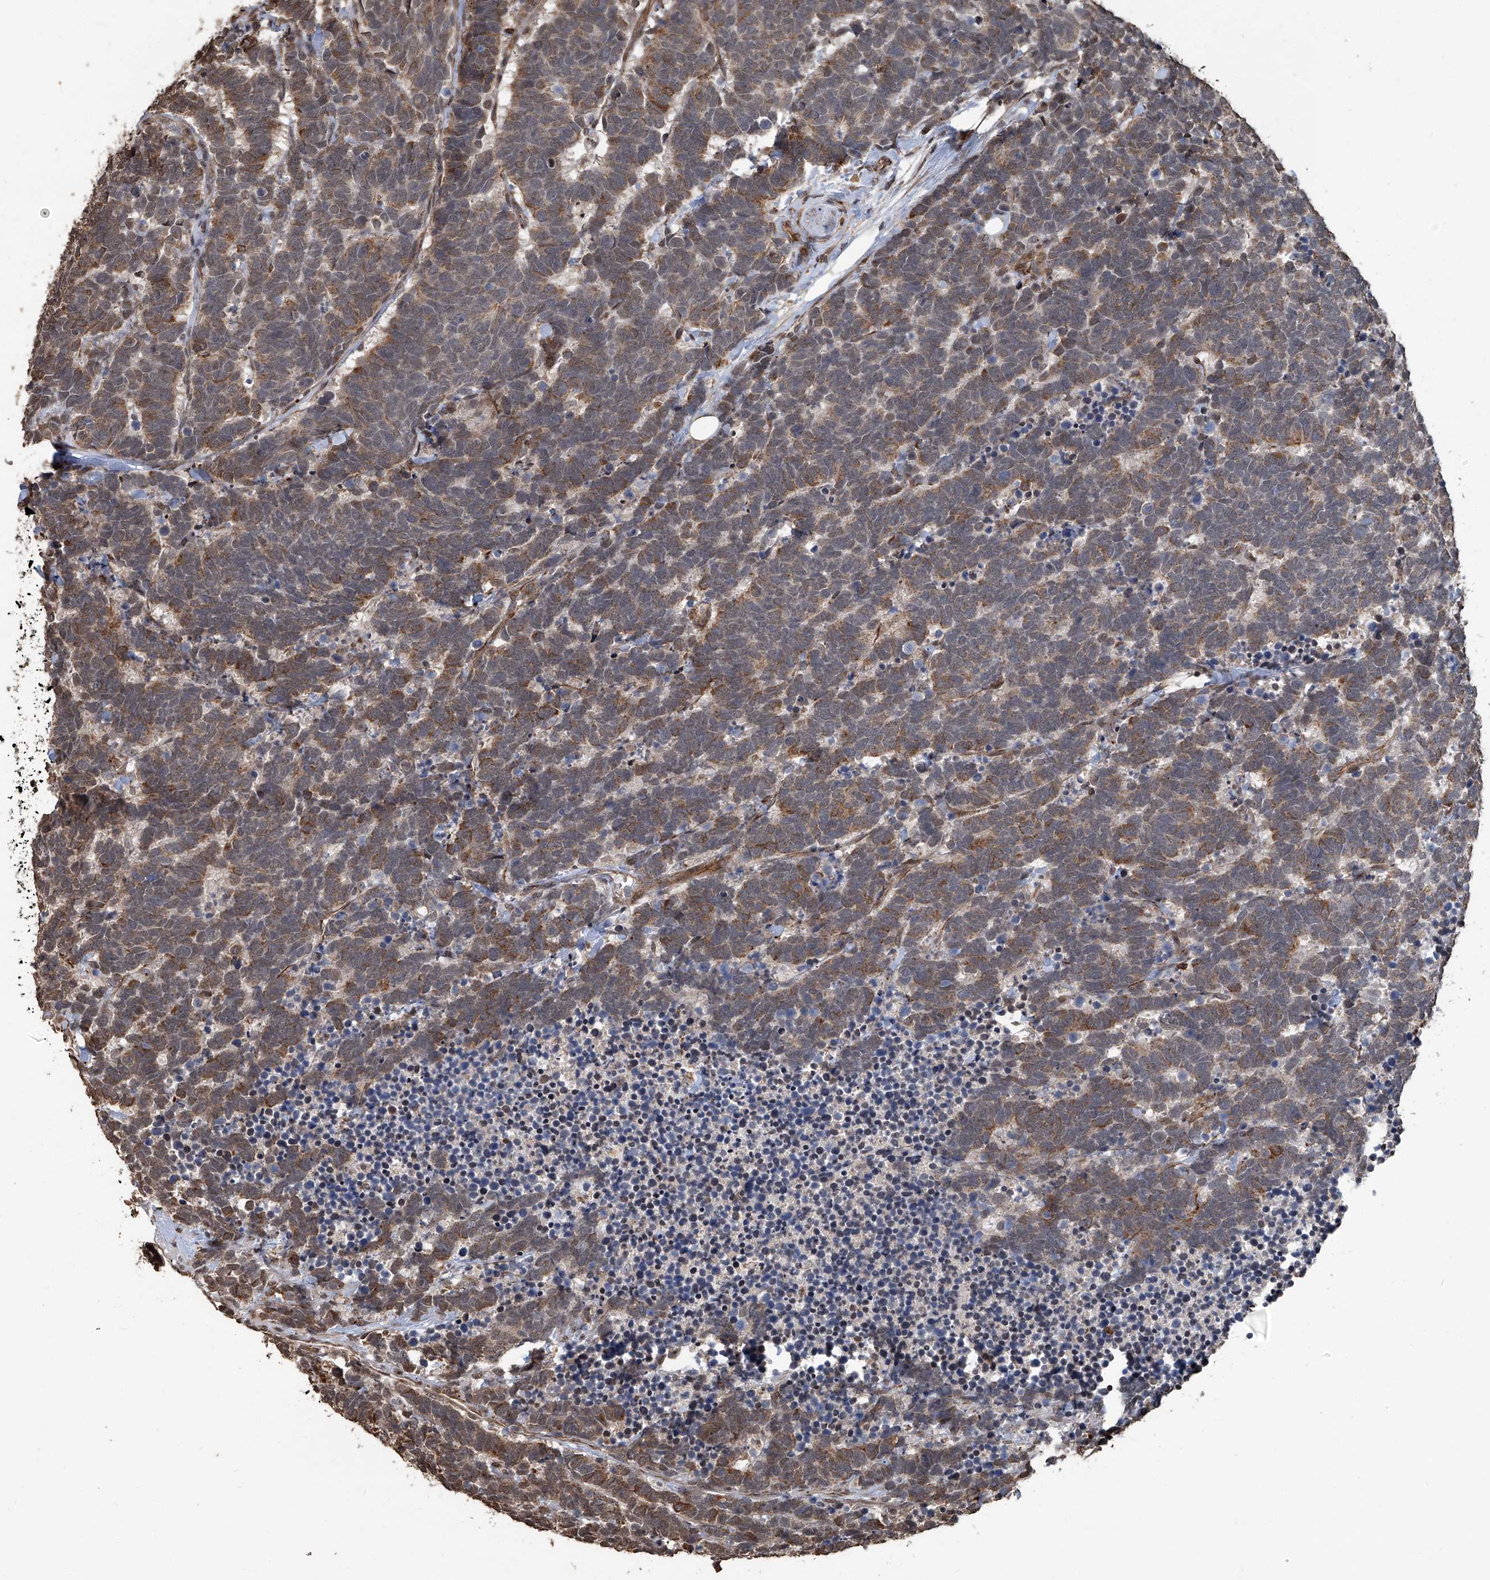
{"staining": {"intensity": "weak", "quantity": ">75%", "location": "cytoplasmic/membranous"}, "tissue": "carcinoid", "cell_type": "Tumor cells", "image_type": "cancer", "snomed": [{"axis": "morphology", "description": "Carcinoma, NOS"}, {"axis": "morphology", "description": "Carcinoid, malignant, NOS"}, {"axis": "topography", "description": "Urinary bladder"}], "caption": "Carcinoma stained with IHC exhibits weak cytoplasmic/membranous positivity in approximately >75% of tumor cells.", "gene": "GPR132", "patient": {"sex": "male", "age": 57}}